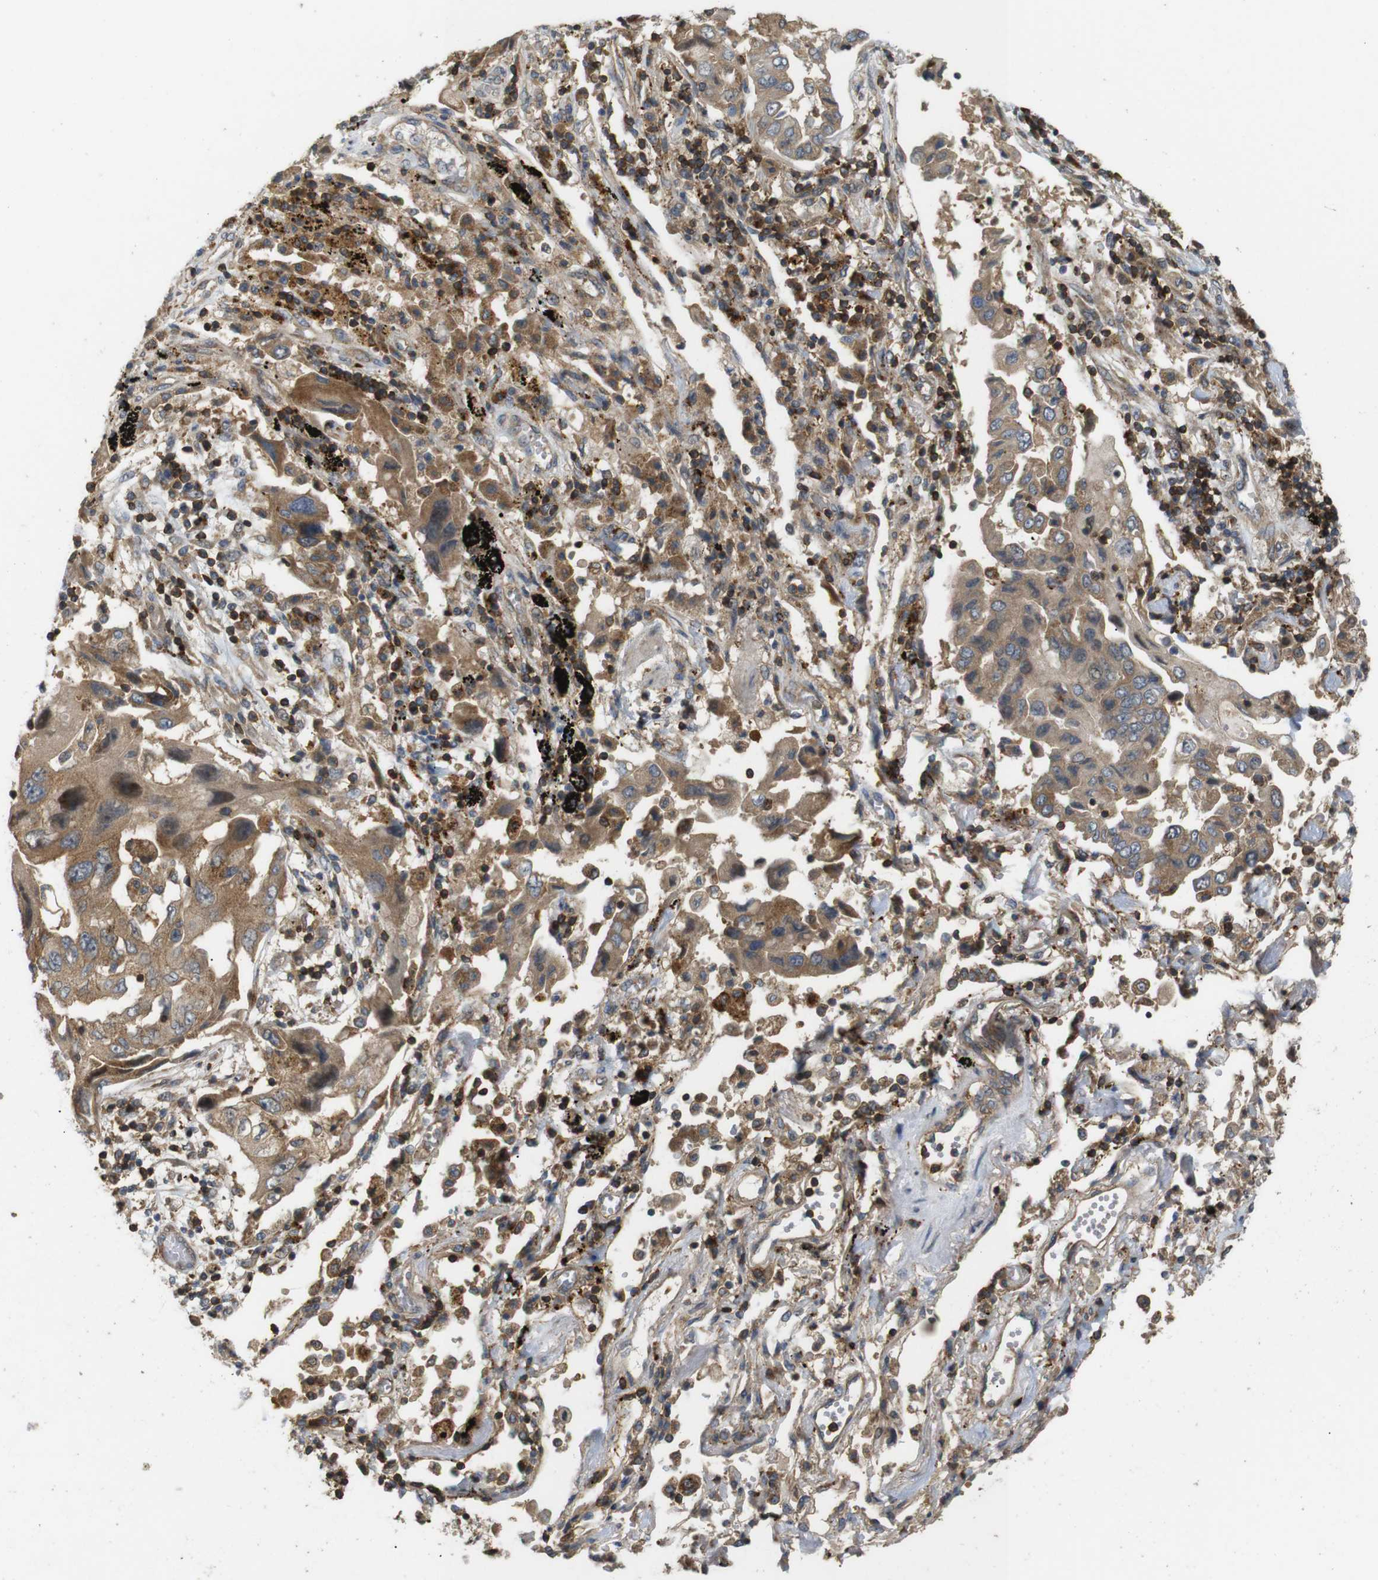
{"staining": {"intensity": "moderate", "quantity": ">75%", "location": "cytoplasmic/membranous"}, "tissue": "lung cancer", "cell_type": "Tumor cells", "image_type": "cancer", "snomed": [{"axis": "morphology", "description": "Adenocarcinoma, NOS"}, {"axis": "topography", "description": "Lung"}], "caption": "Immunohistochemical staining of lung adenocarcinoma reveals moderate cytoplasmic/membranous protein positivity in approximately >75% of tumor cells.", "gene": "KSR1", "patient": {"sex": "female", "age": 65}}